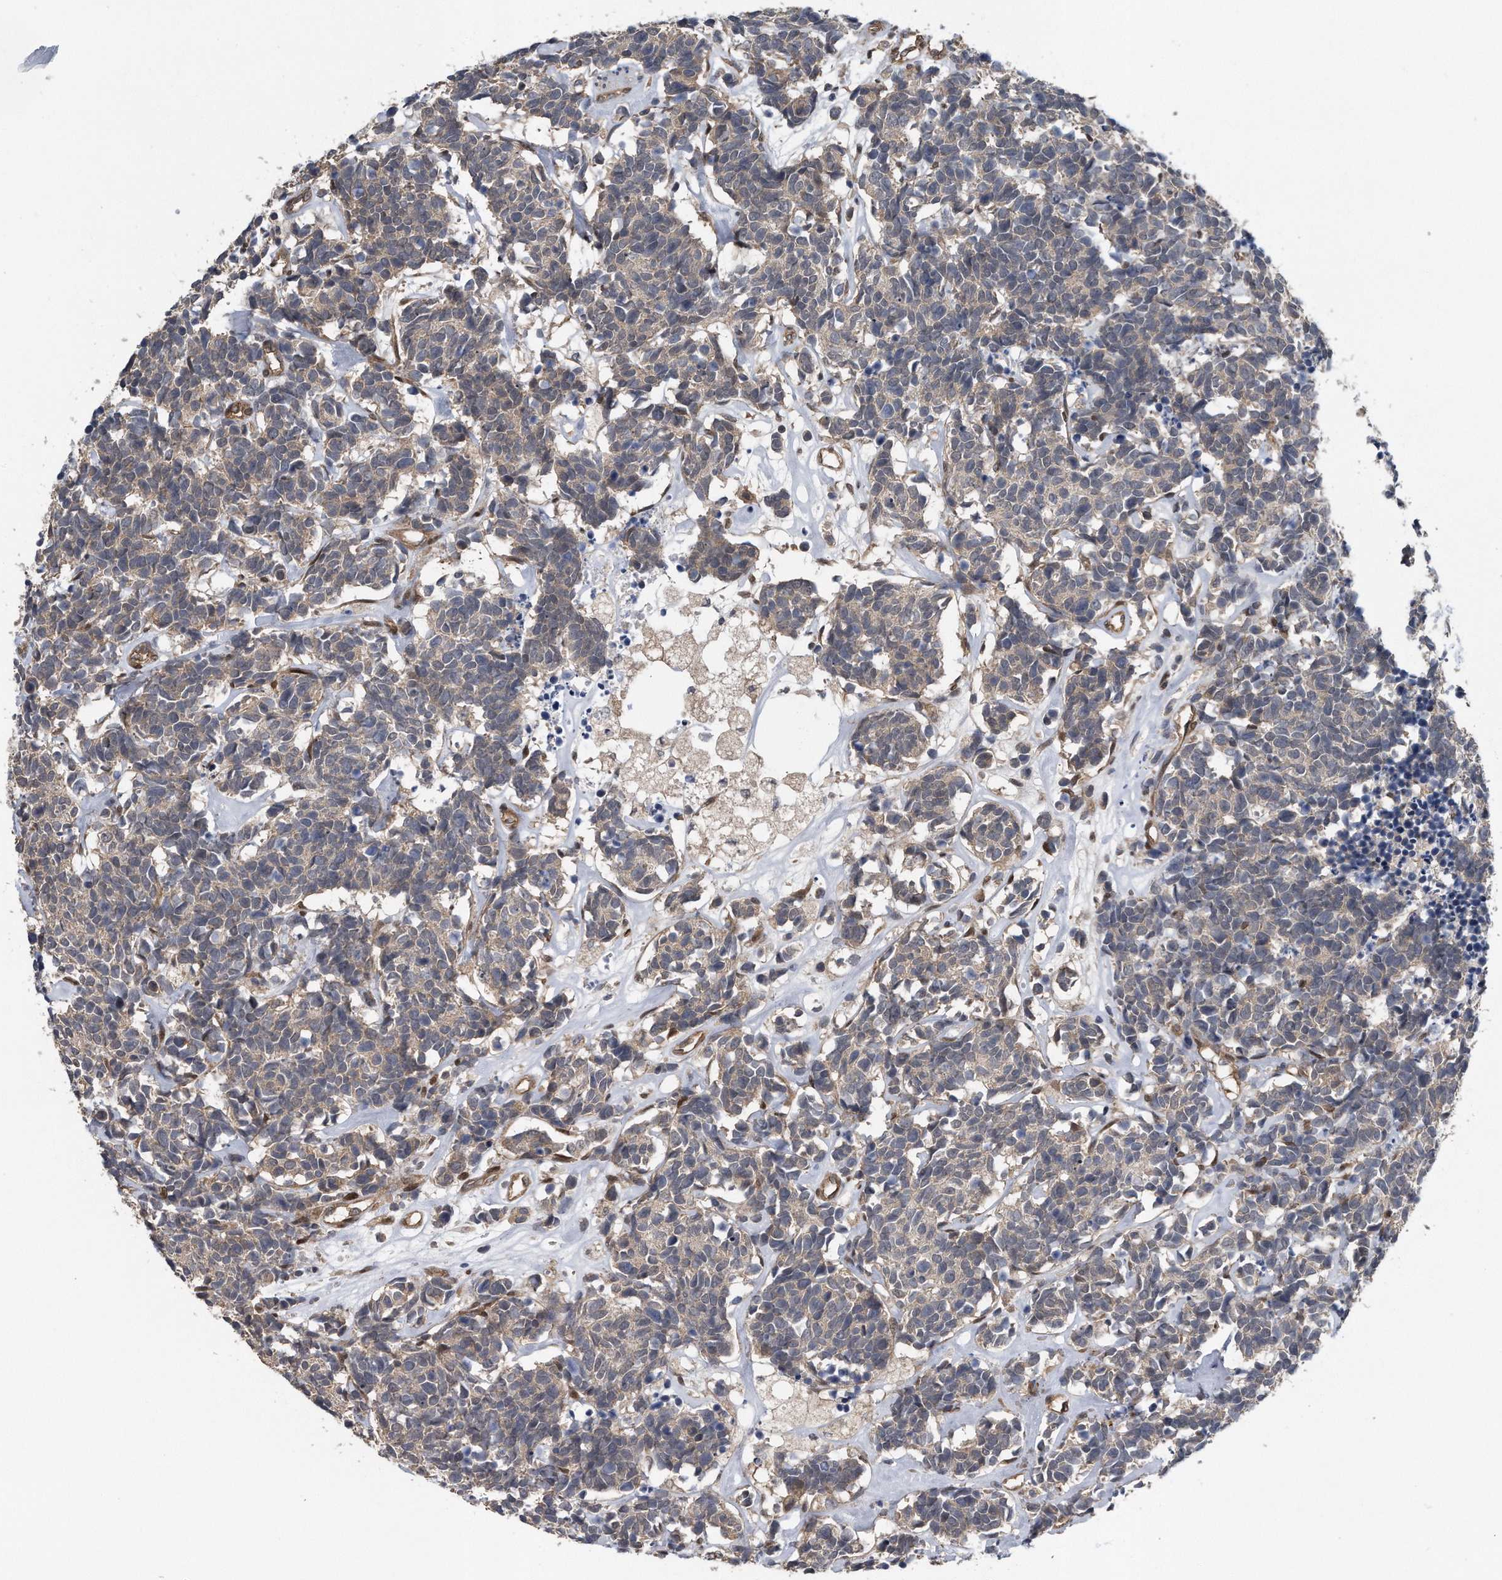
{"staining": {"intensity": "negative", "quantity": "none", "location": "none"}, "tissue": "carcinoid", "cell_type": "Tumor cells", "image_type": "cancer", "snomed": [{"axis": "morphology", "description": "Carcinoma, NOS"}, {"axis": "morphology", "description": "Carcinoid, malignant, NOS"}, {"axis": "topography", "description": "Urinary bladder"}], "caption": "Immunohistochemical staining of human malignant carcinoid shows no significant staining in tumor cells. (DAB (3,3'-diaminobenzidine) IHC, high magnification).", "gene": "ZNF79", "patient": {"sex": "male", "age": 57}}